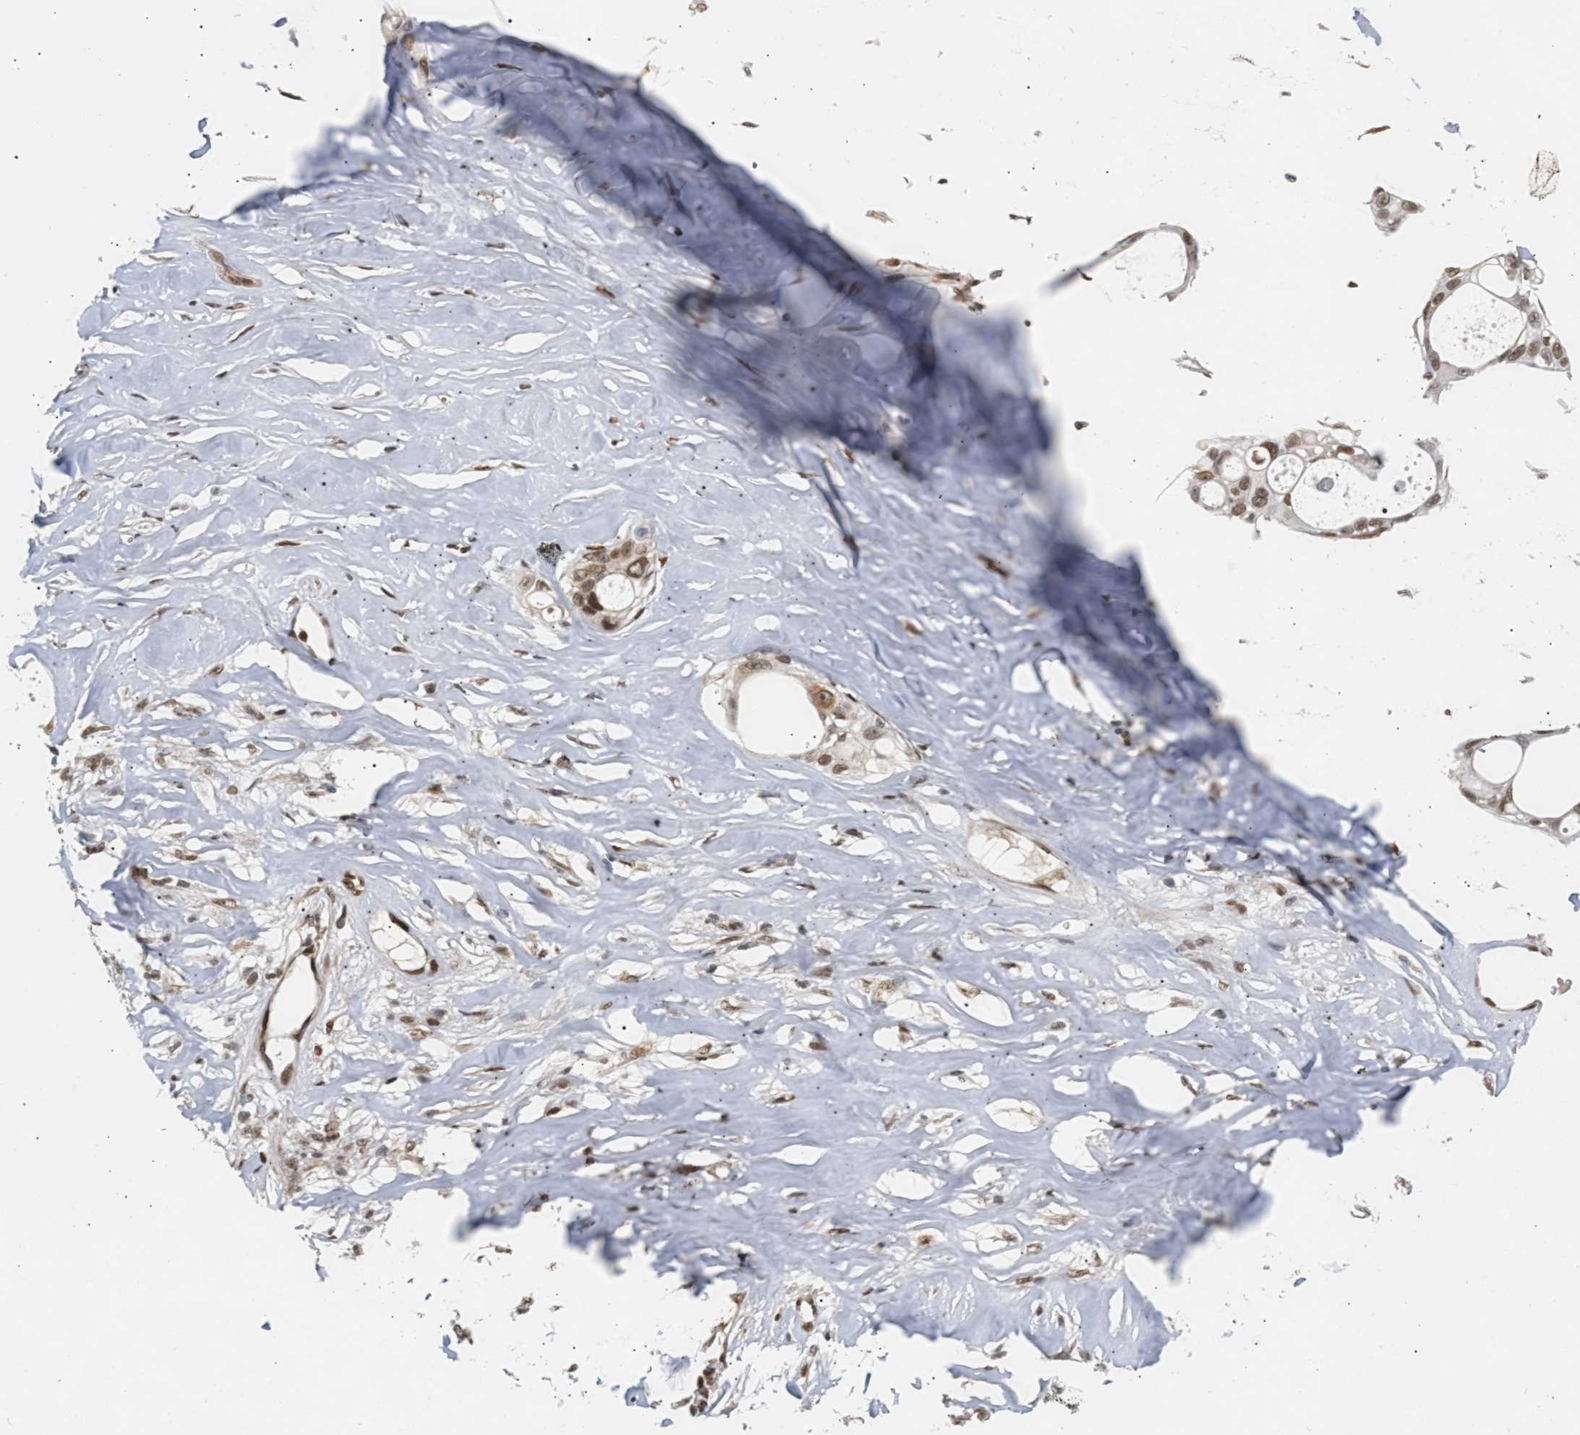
{"staining": {"intensity": "strong", "quantity": ">75%", "location": "nuclear"}, "tissue": "liver cancer", "cell_type": "Tumor cells", "image_type": "cancer", "snomed": [{"axis": "morphology", "description": "Cholangiocarcinoma"}, {"axis": "topography", "description": "Liver"}], "caption": "Tumor cells display high levels of strong nuclear expression in approximately >75% of cells in cholangiocarcinoma (liver).", "gene": "SSBP2", "patient": {"sex": "female", "age": 67}}